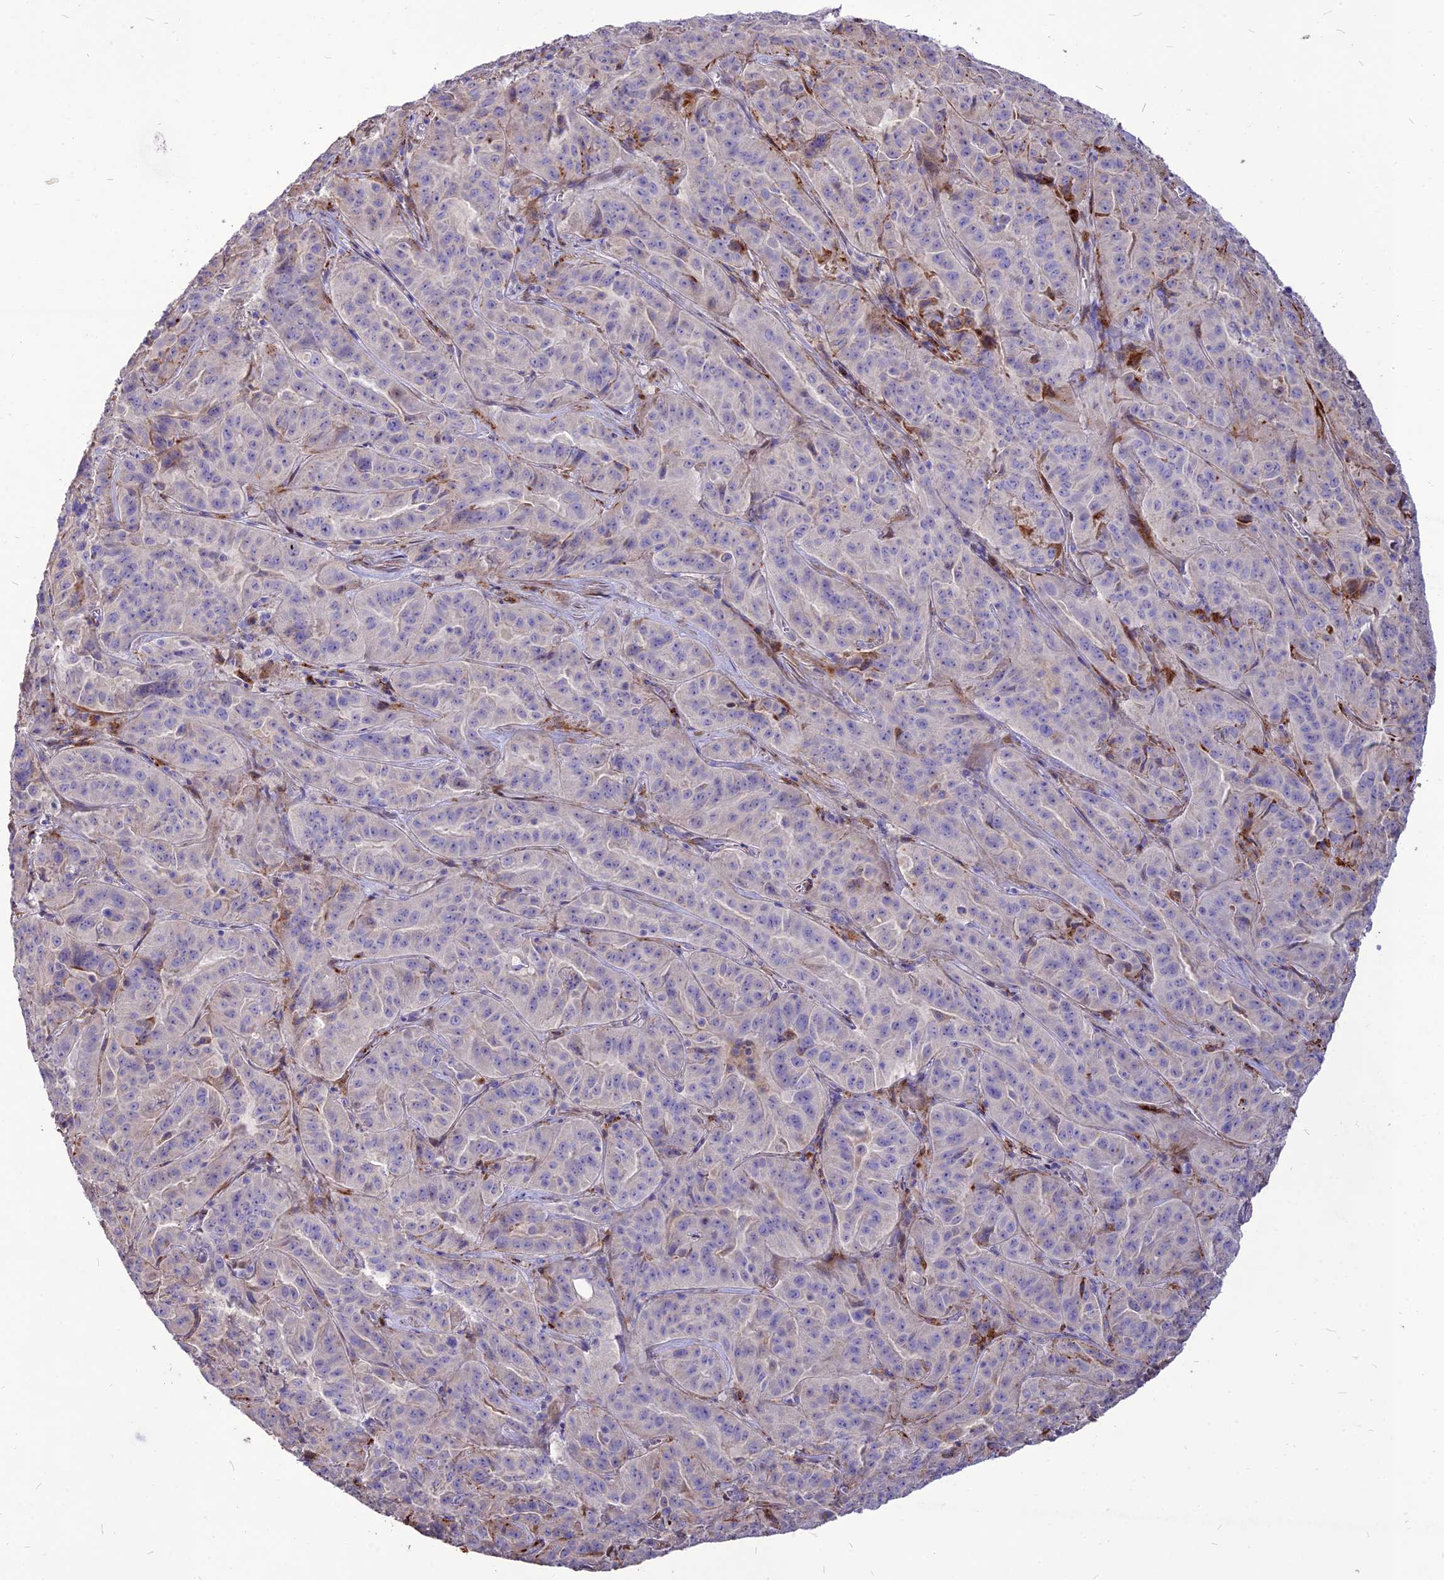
{"staining": {"intensity": "negative", "quantity": "none", "location": "none"}, "tissue": "pancreatic cancer", "cell_type": "Tumor cells", "image_type": "cancer", "snomed": [{"axis": "morphology", "description": "Adenocarcinoma, NOS"}, {"axis": "topography", "description": "Pancreas"}], "caption": "The IHC micrograph has no significant positivity in tumor cells of adenocarcinoma (pancreatic) tissue.", "gene": "RIMOC1", "patient": {"sex": "male", "age": 63}}